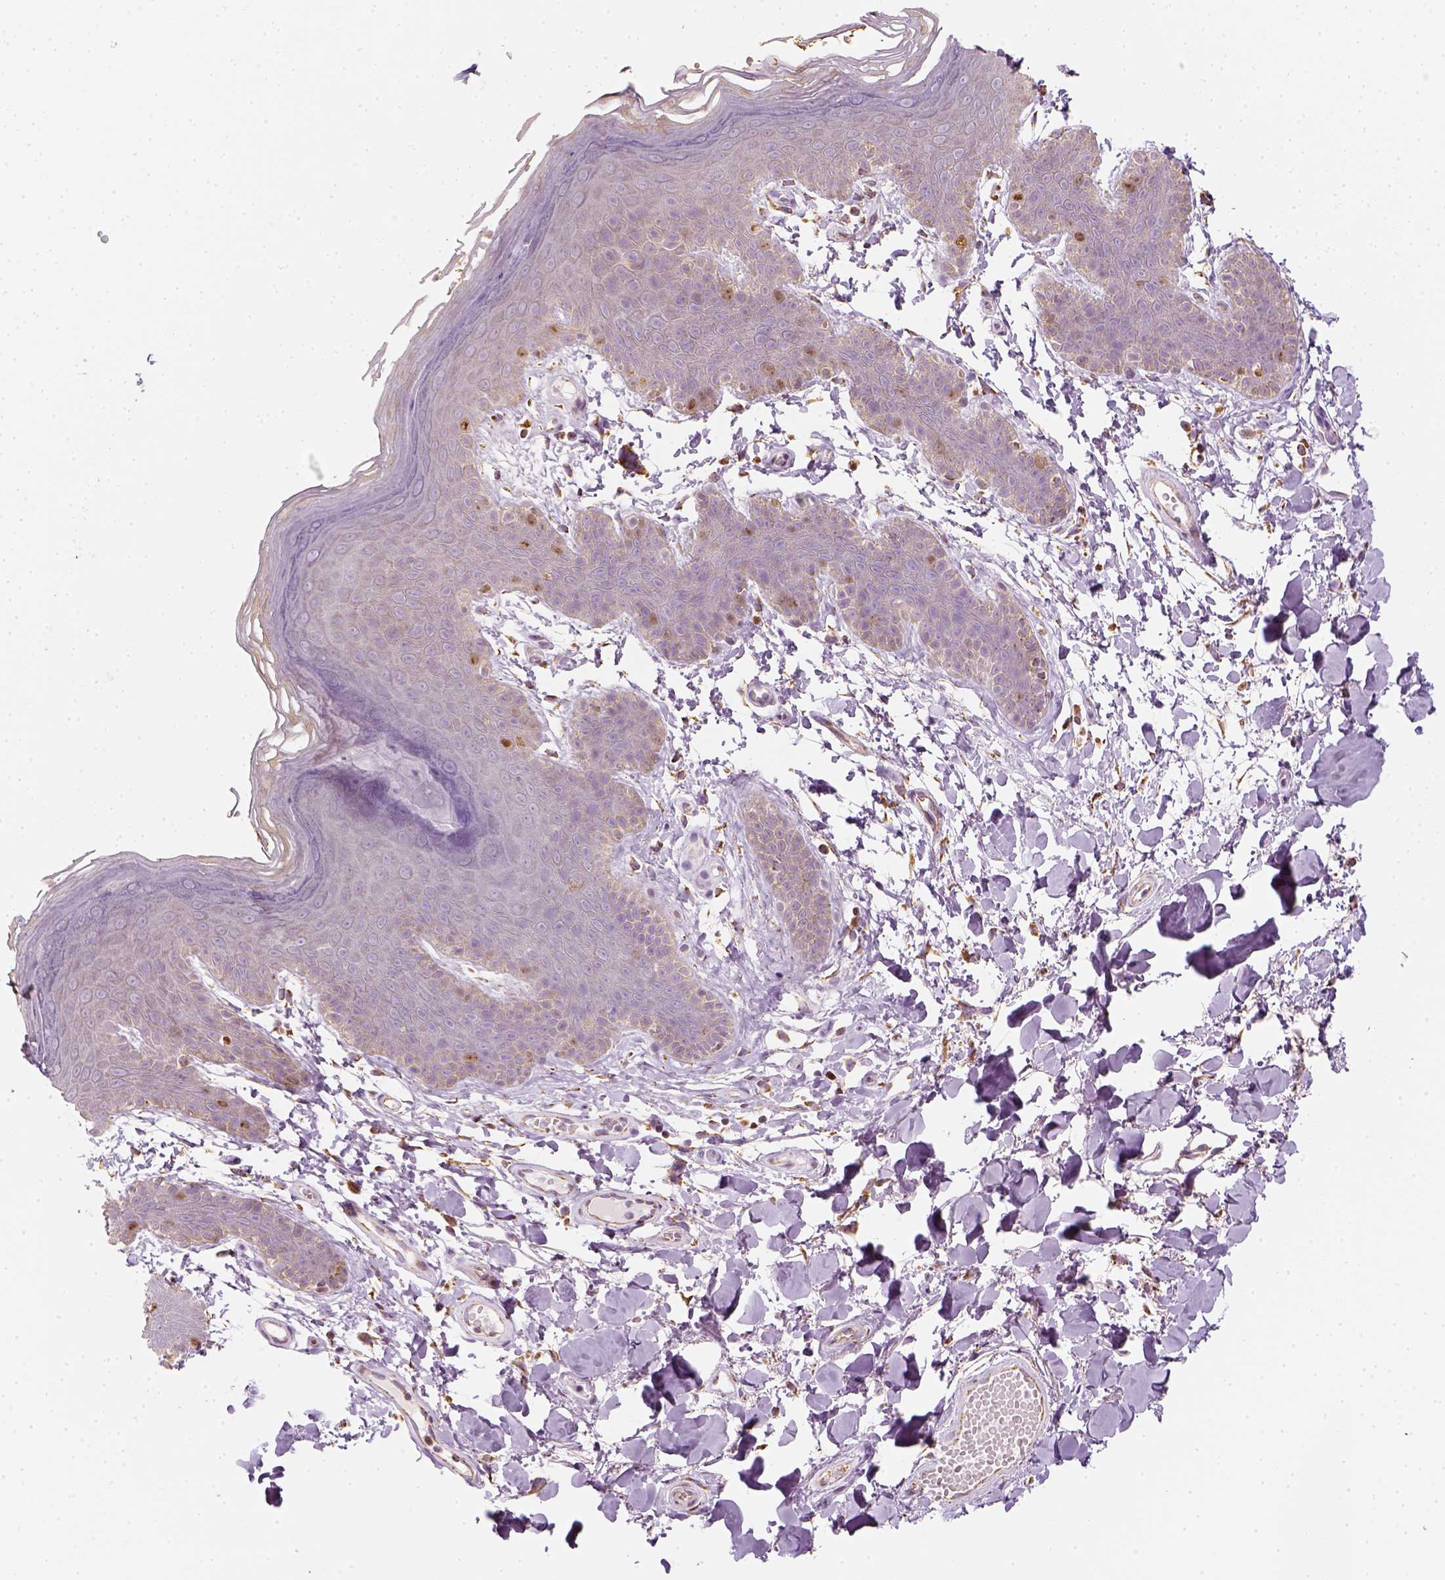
{"staining": {"intensity": "weak", "quantity": "<25%", "location": "nuclear"}, "tissue": "skin", "cell_type": "Epidermal cells", "image_type": "normal", "snomed": [{"axis": "morphology", "description": "Normal tissue, NOS"}, {"axis": "topography", "description": "Anal"}], "caption": "Micrograph shows no protein expression in epidermal cells of benign skin. The staining was performed using DAB (3,3'-diaminobenzidine) to visualize the protein expression in brown, while the nuclei were stained in blue with hematoxylin (Magnification: 20x).", "gene": "LCA5", "patient": {"sex": "male", "age": 53}}